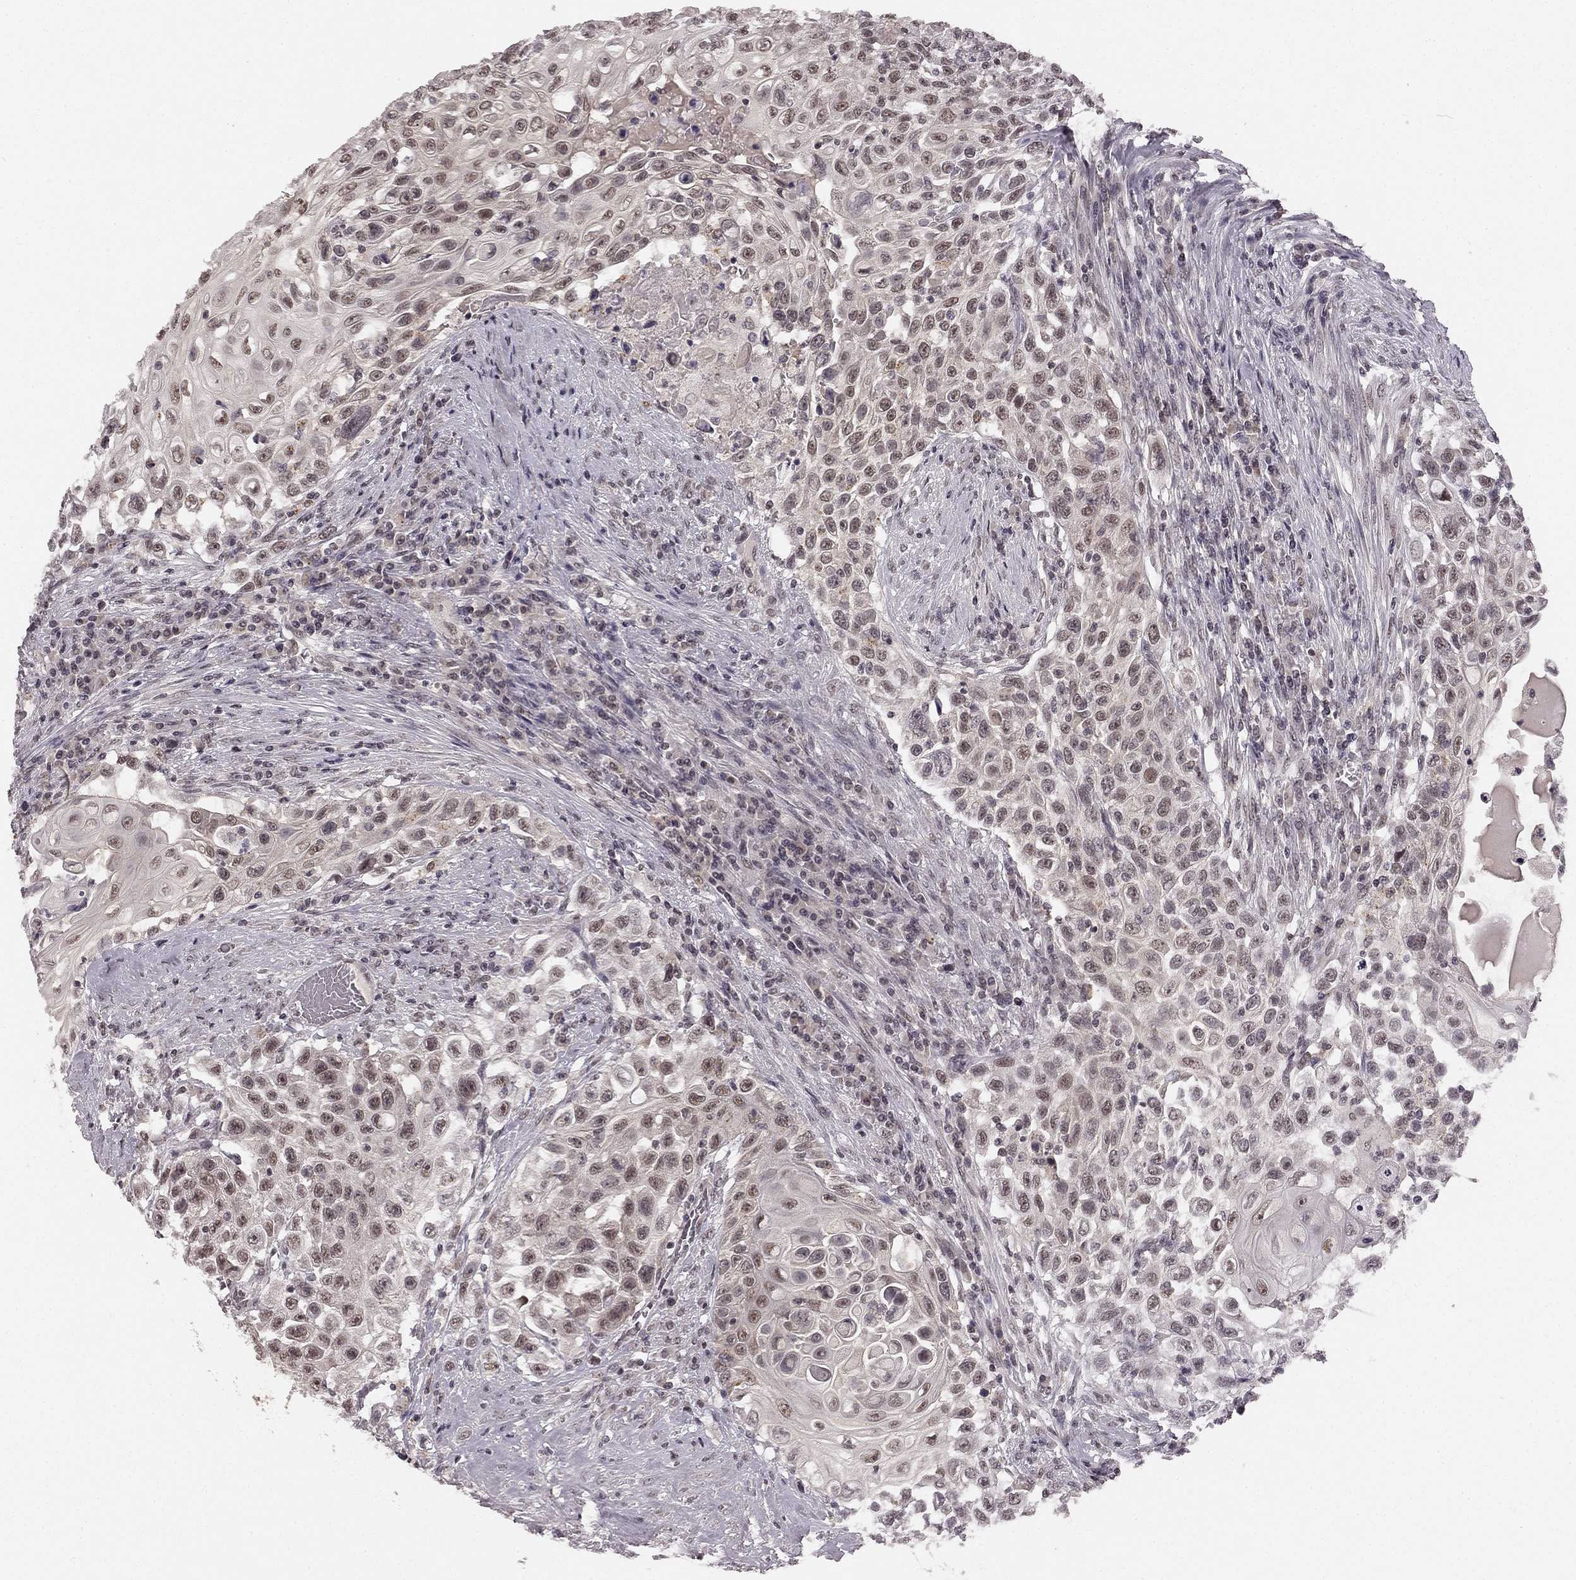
{"staining": {"intensity": "negative", "quantity": "none", "location": "none"}, "tissue": "urothelial cancer", "cell_type": "Tumor cells", "image_type": "cancer", "snomed": [{"axis": "morphology", "description": "Urothelial carcinoma, High grade"}, {"axis": "topography", "description": "Urinary bladder"}], "caption": "Urothelial cancer stained for a protein using immunohistochemistry exhibits no expression tumor cells.", "gene": "HCN4", "patient": {"sex": "female", "age": 56}}